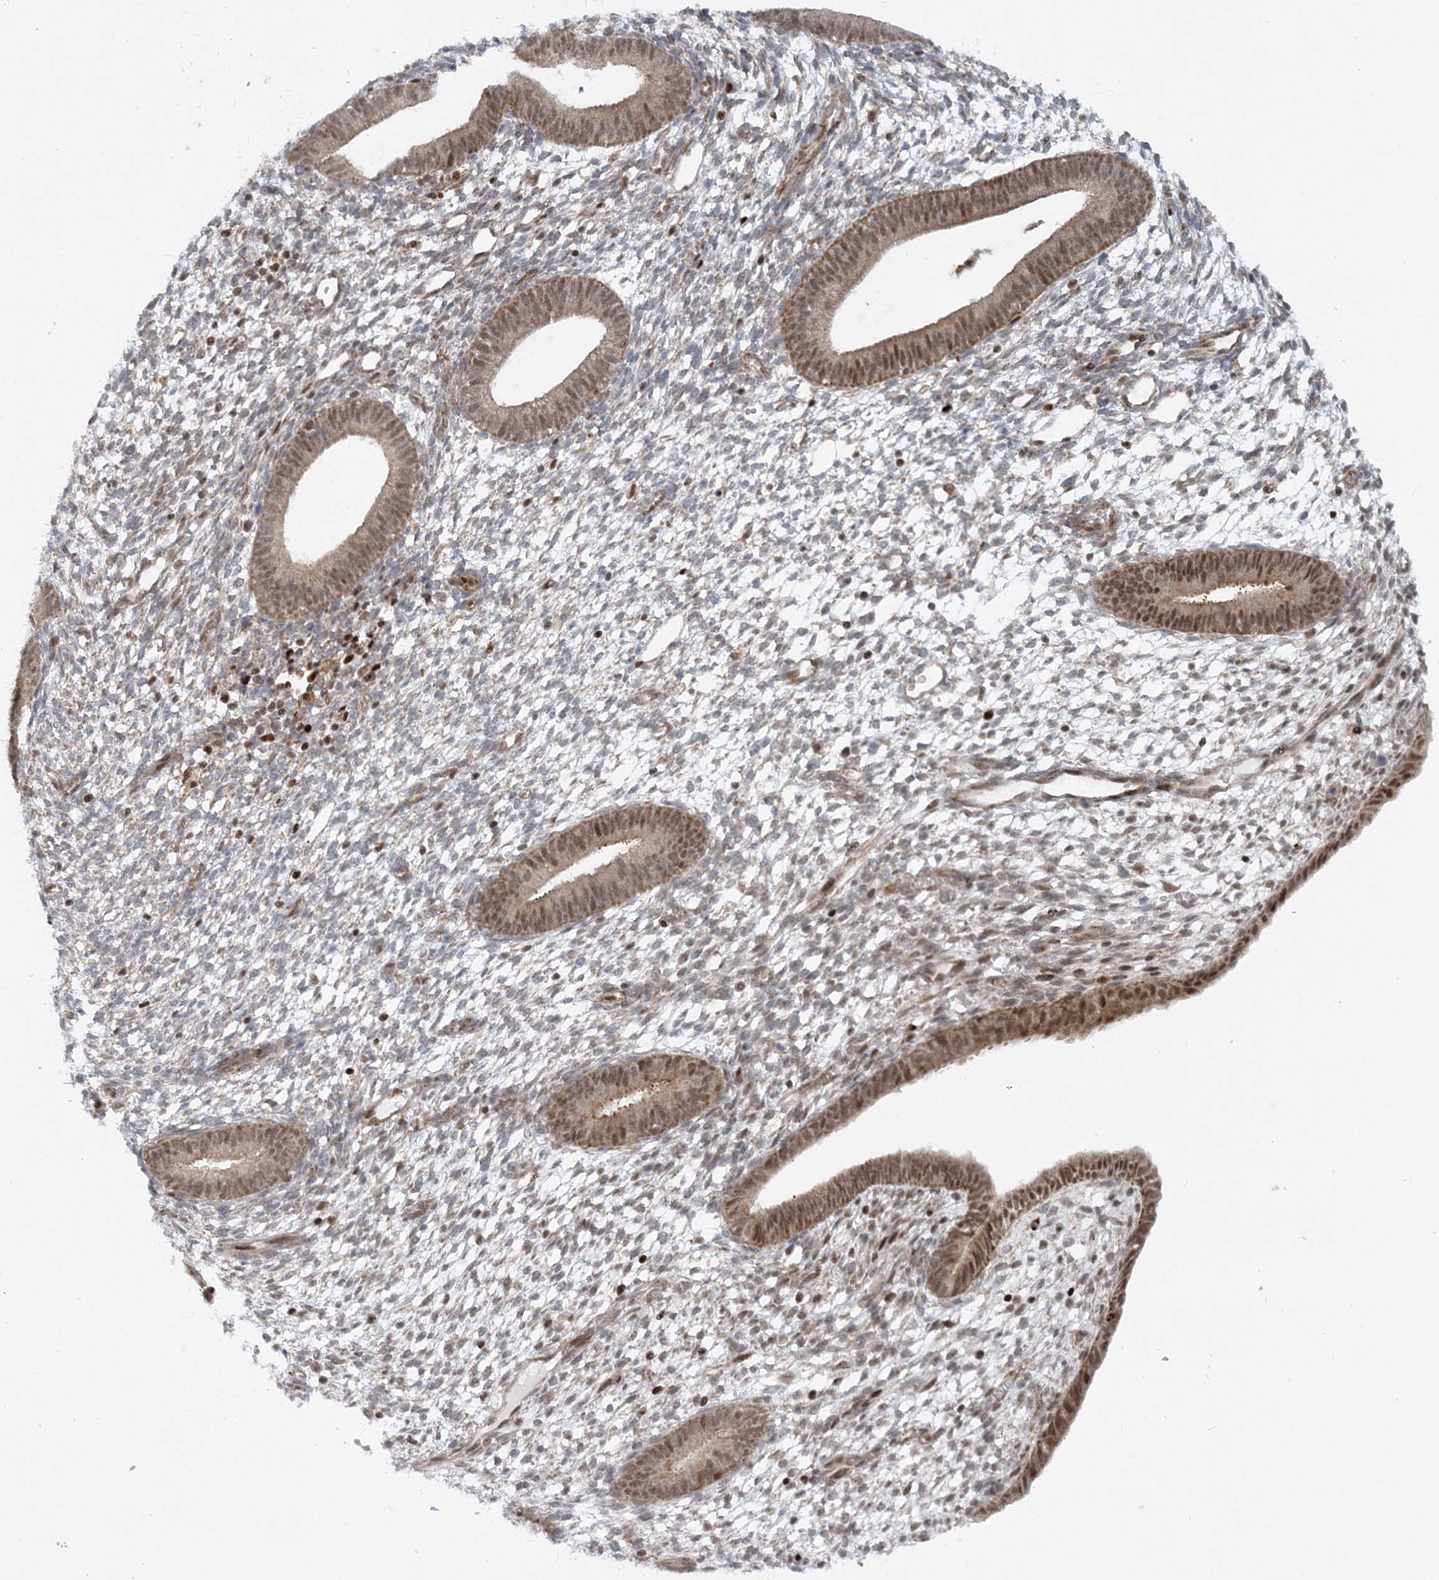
{"staining": {"intensity": "negative", "quantity": "none", "location": "none"}, "tissue": "endometrium", "cell_type": "Cells in endometrial stroma", "image_type": "normal", "snomed": [{"axis": "morphology", "description": "Normal tissue, NOS"}, {"axis": "topography", "description": "Endometrium"}], "caption": "The IHC histopathology image has no significant staining in cells in endometrial stroma of endometrium.", "gene": "RAB11FIP2", "patient": {"sex": "female", "age": 46}}